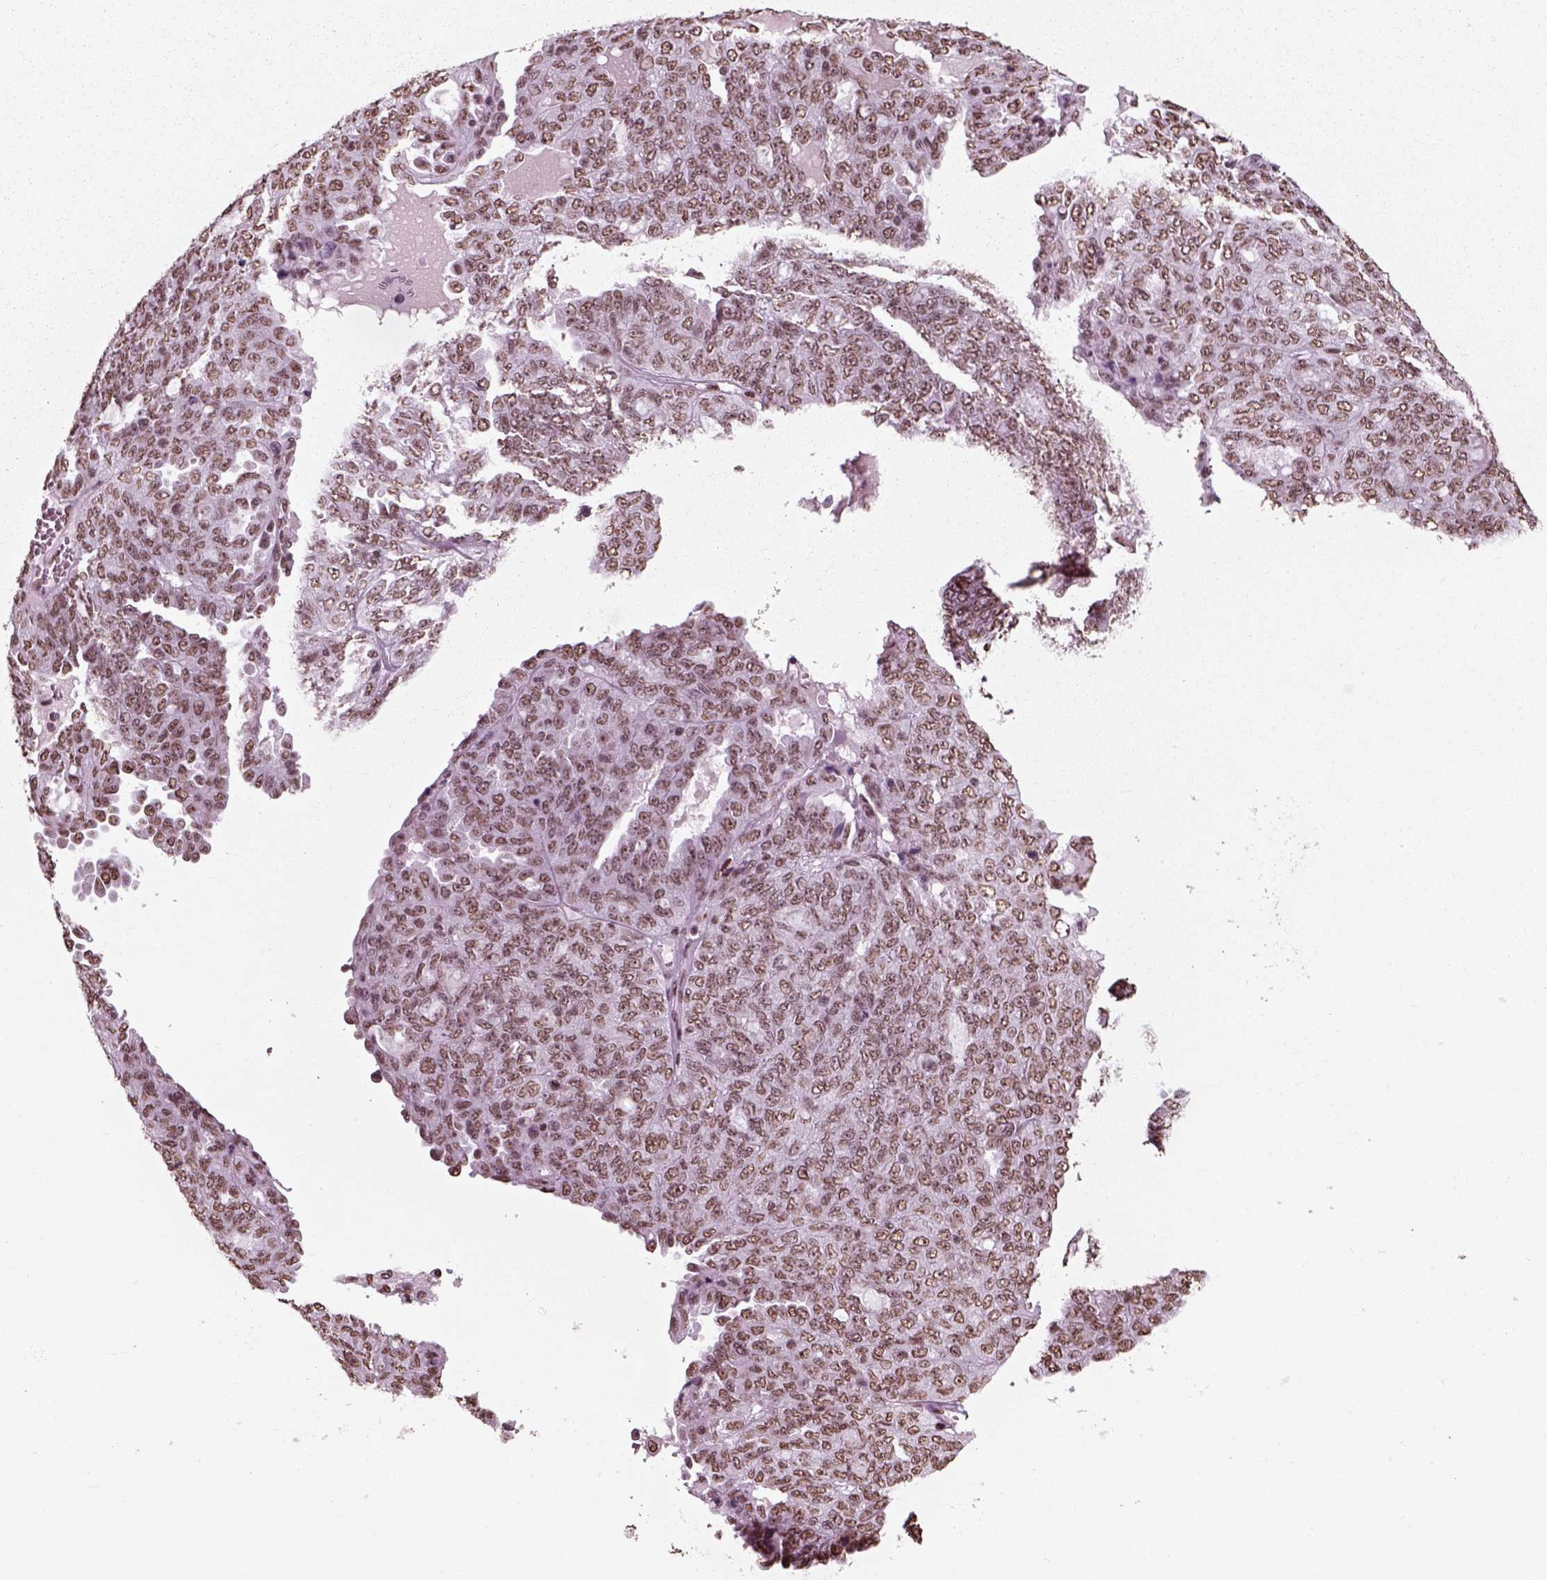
{"staining": {"intensity": "weak", "quantity": ">75%", "location": "nuclear"}, "tissue": "ovarian cancer", "cell_type": "Tumor cells", "image_type": "cancer", "snomed": [{"axis": "morphology", "description": "Cystadenocarcinoma, serous, NOS"}, {"axis": "topography", "description": "Ovary"}], "caption": "Weak nuclear protein positivity is appreciated in approximately >75% of tumor cells in ovarian cancer (serous cystadenocarcinoma). Using DAB (brown) and hematoxylin (blue) stains, captured at high magnification using brightfield microscopy.", "gene": "POLR1H", "patient": {"sex": "female", "age": 71}}